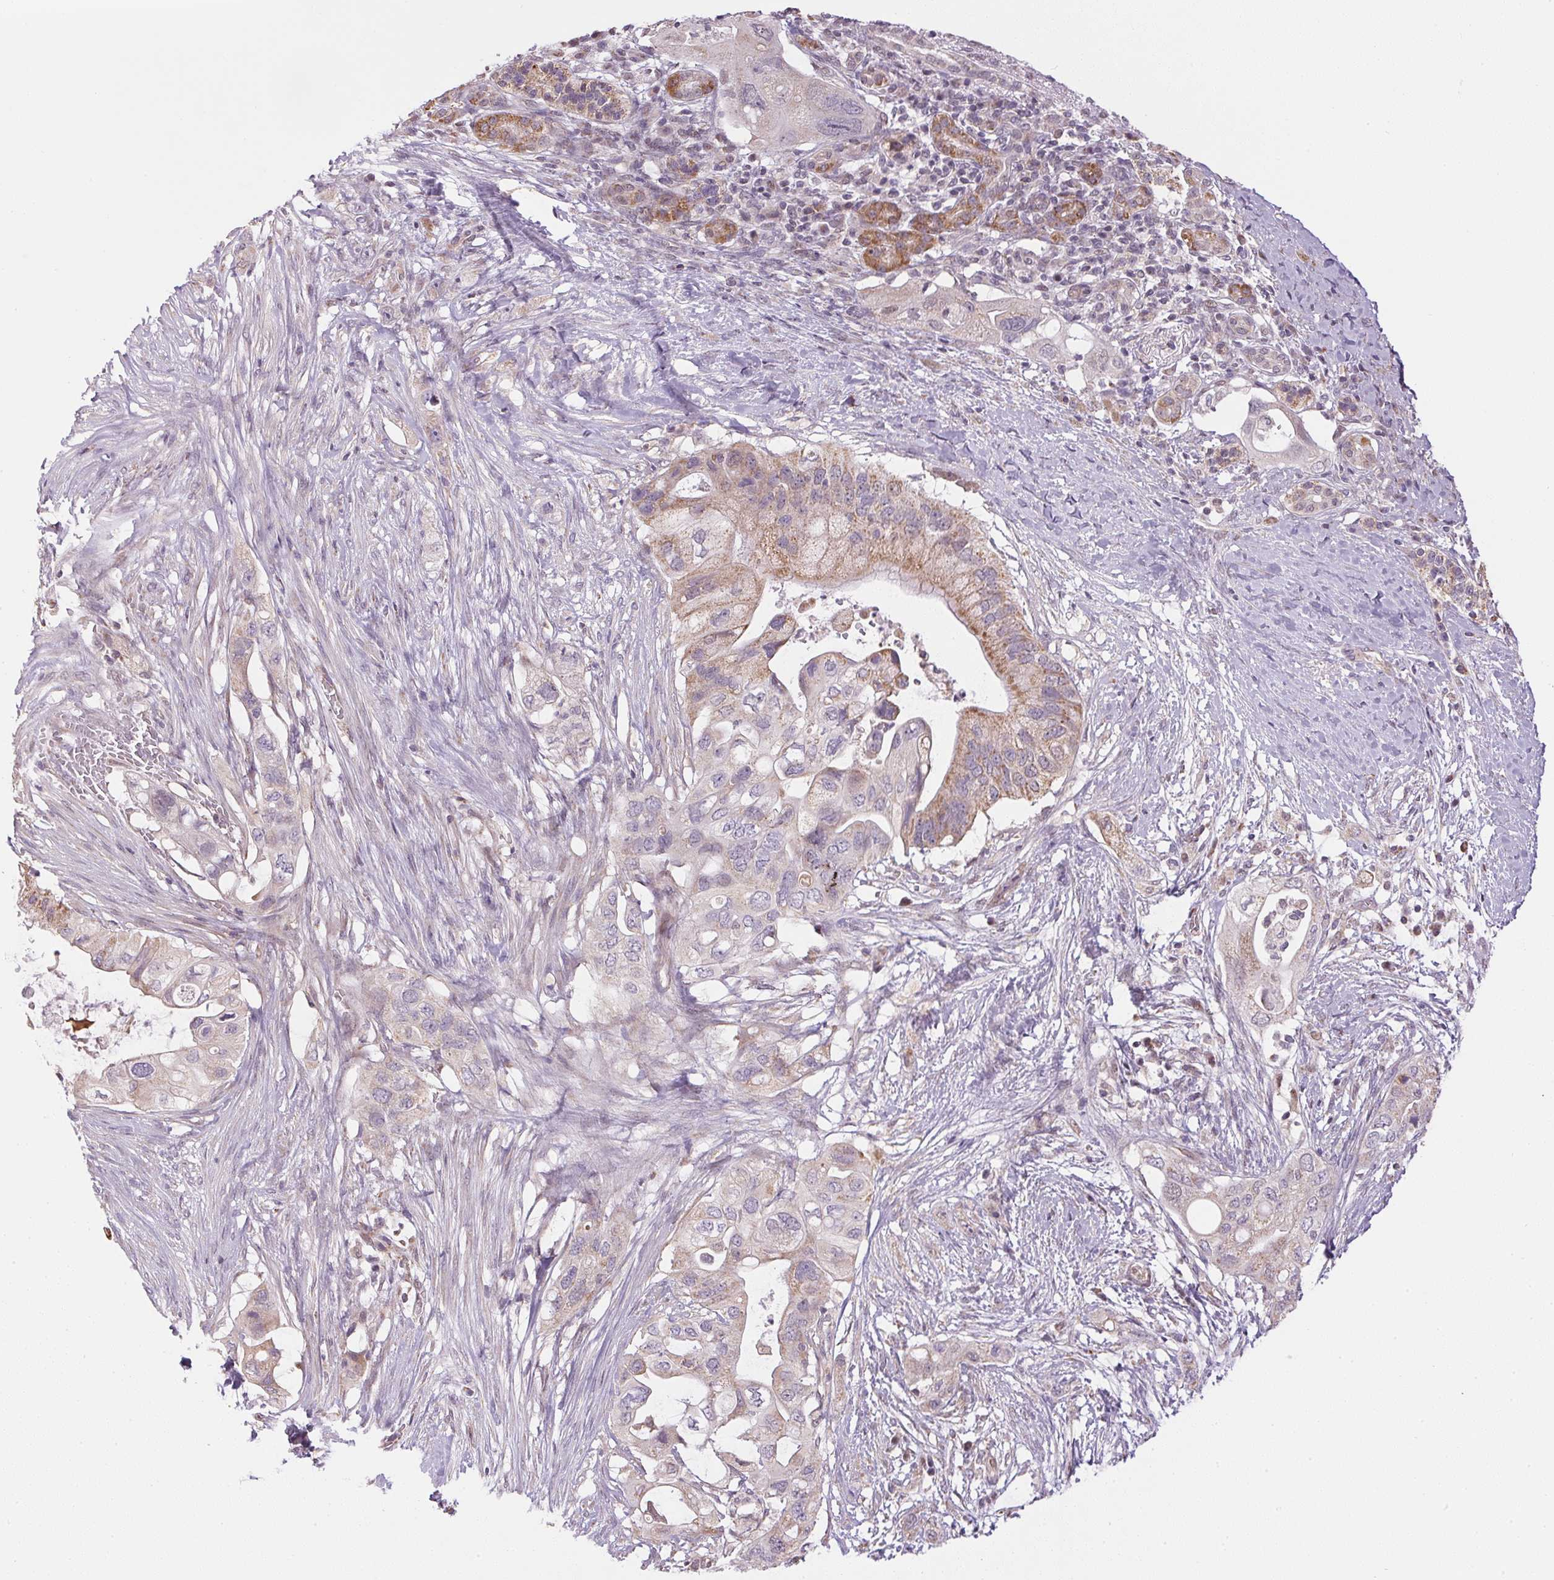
{"staining": {"intensity": "moderate", "quantity": "25%-75%", "location": "cytoplasmic/membranous"}, "tissue": "pancreatic cancer", "cell_type": "Tumor cells", "image_type": "cancer", "snomed": [{"axis": "morphology", "description": "Adenocarcinoma, NOS"}, {"axis": "topography", "description": "Pancreas"}], "caption": "Immunohistochemical staining of pancreatic adenocarcinoma shows medium levels of moderate cytoplasmic/membranous protein expression in approximately 25%-75% of tumor cells.", "gene": "SC5D", "patient": {"sex": "female", "age": 72}}